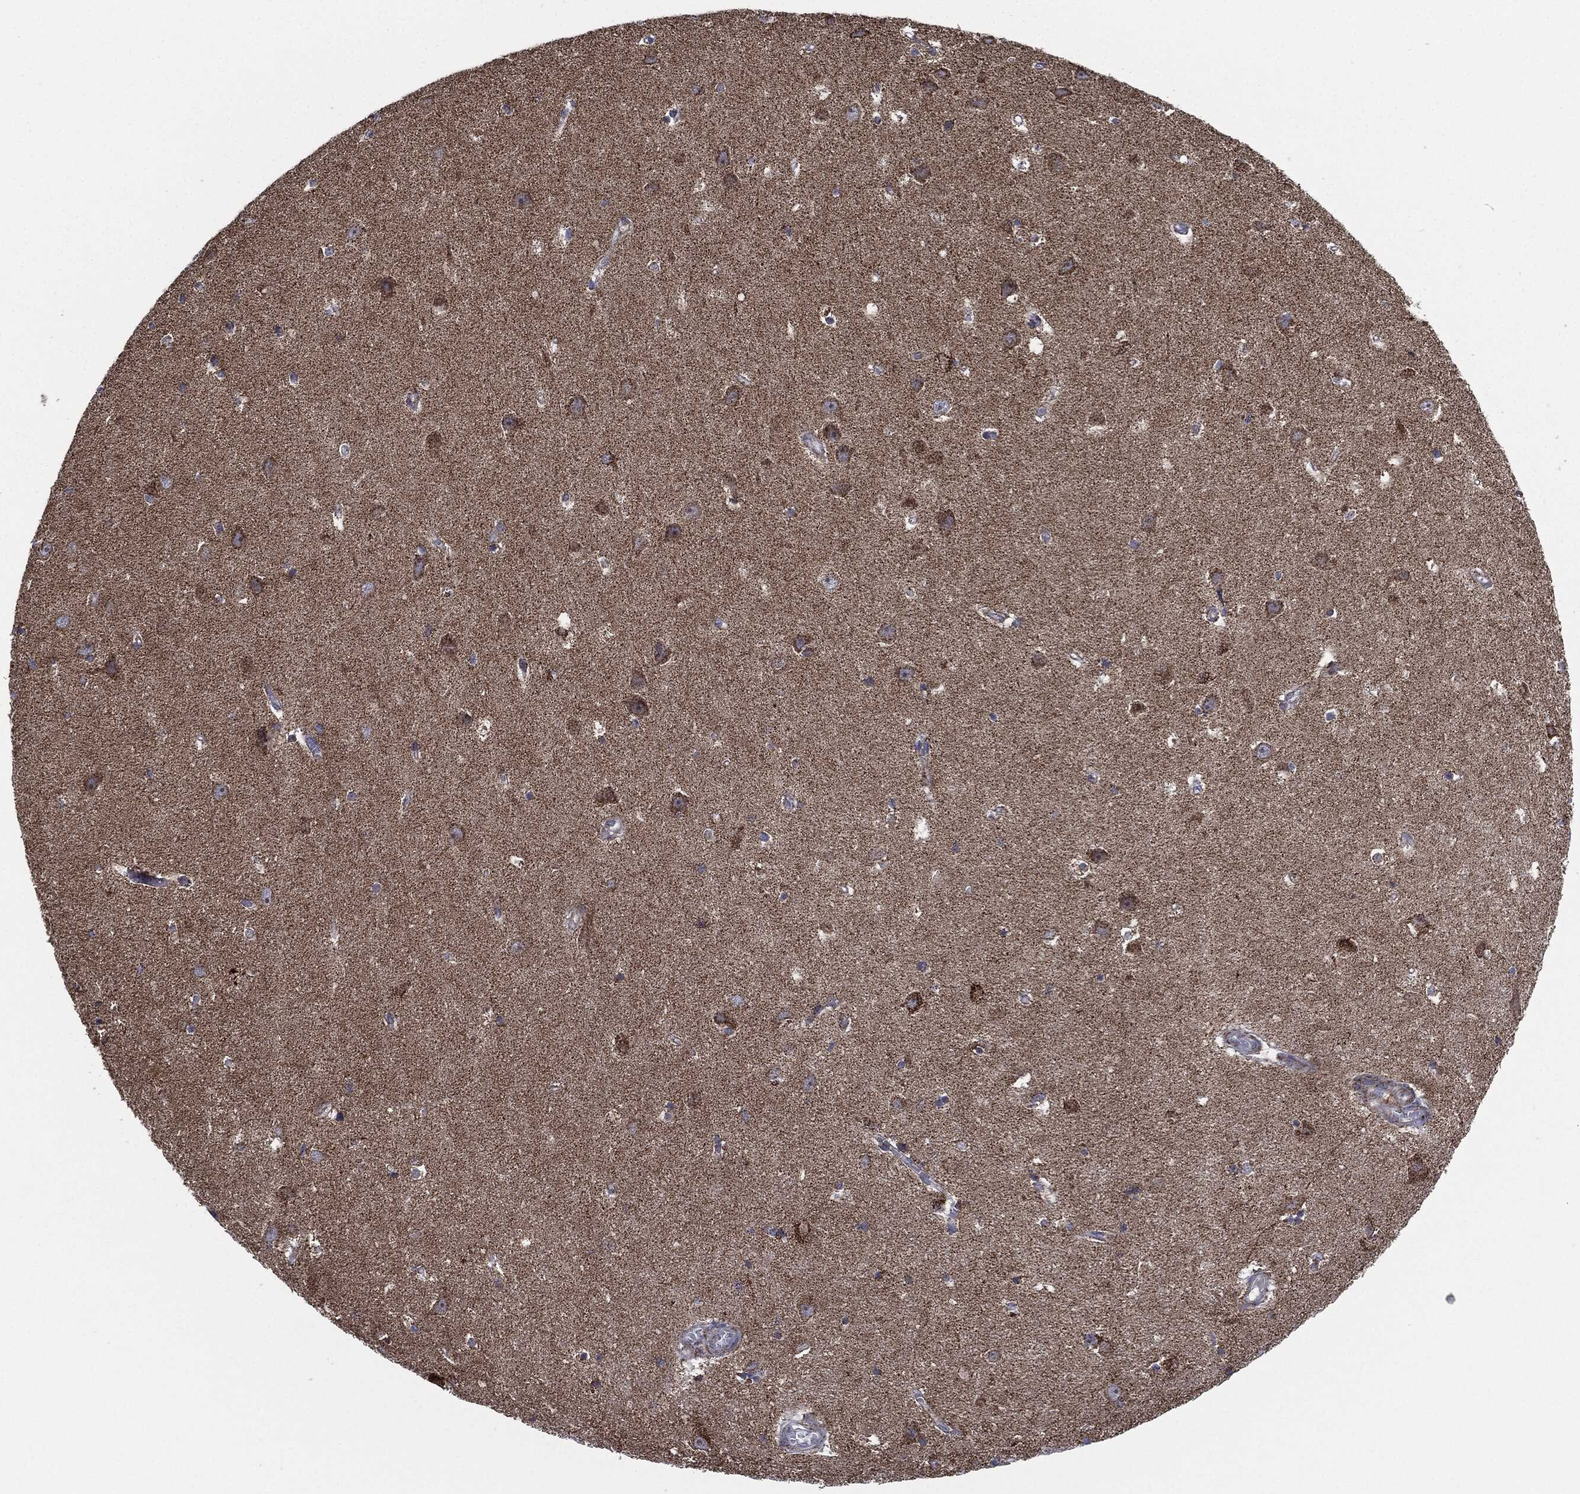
{"staining": {"intensity": "moderate", "quantity": "<25%", "location": "cytoplasmic/membranous"}, "tissue": "hippocampus", "cell_type": "Glial cells", "image_type": "normal", "snomed": [{"axis": "morphology", "description": "Normal tissue, NOS"}, {"axis": "topography", "description": "Hippocampus"}], "caption": "High-magnification brightfield microscopy of unremarkable hippocampus stained with DAB (3,3'-diaminobenzidine) (brown) and counterstained with hematoxylin (blue). glial cells exhibit moderate cytoplasmic/membranous expression is appreciated in about<25% of cells. (Stains: DAB in brown, nuclei in blue, Microscopy: brightfield microscopy at high magnification).", "gene": "NDUFV2", "patient": {"sex": "female", "age": 64}}